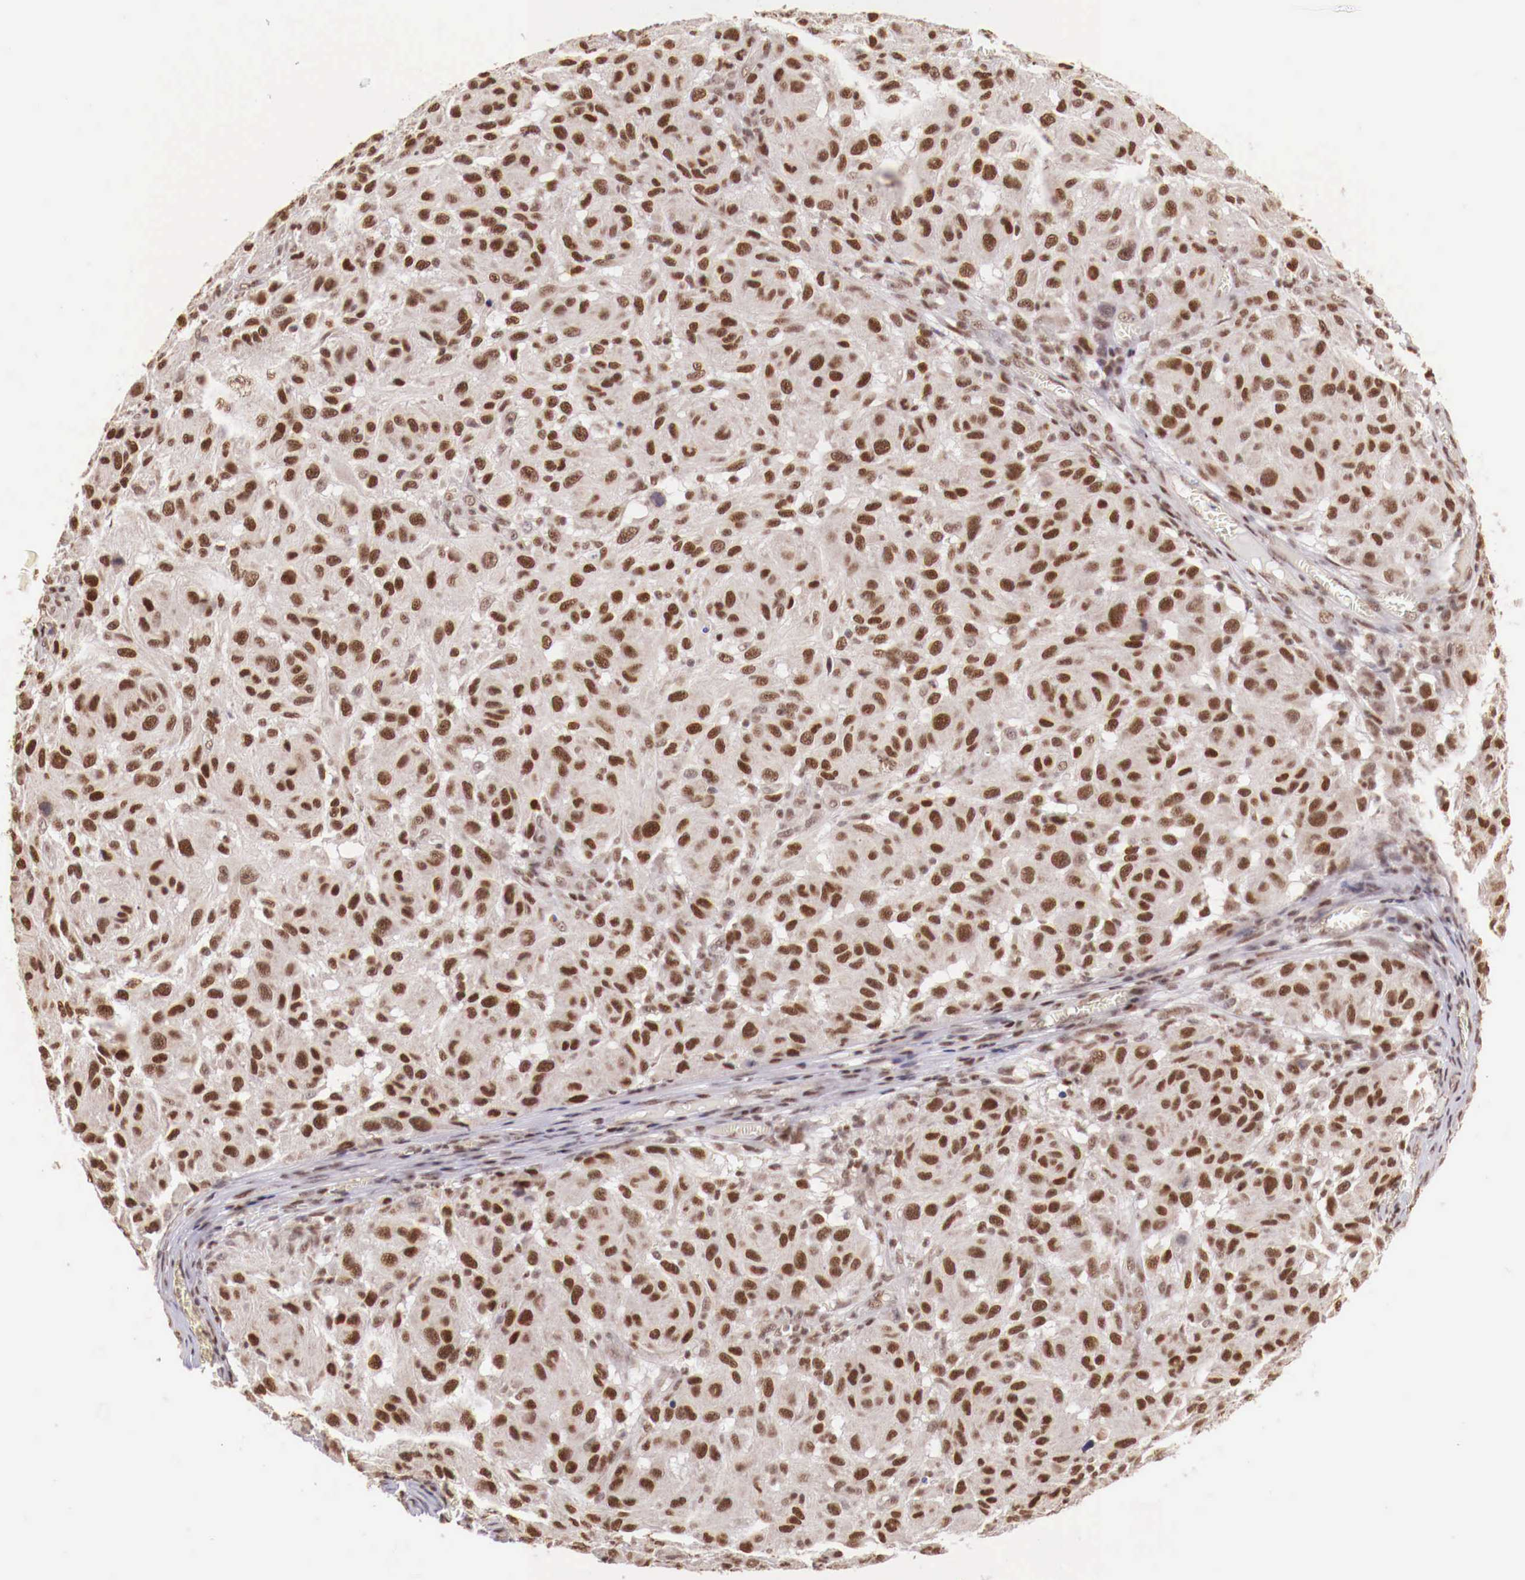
{"staining": {"intensity": "weak", "quantity": ">75%", "location": "nuclear"}, "tissue": "melanoma", "cell_type": "Tumor cells", "image_type": "cancer", "snomed": [{"axis": "morphology", "description": "Malignant melanoma, NOS"}, {"axis": "topography", "description": "Skin"}], "caption": "Malignant melanoma tissue shows weak nuclear staining in approximately >75% of tumor cells, visualized by immunohistochemistry. (DAB = brown stain, brightfield microscopy at high magnification).", "gene": "SP1", "patient": {"sex": "female", "age": 77}}